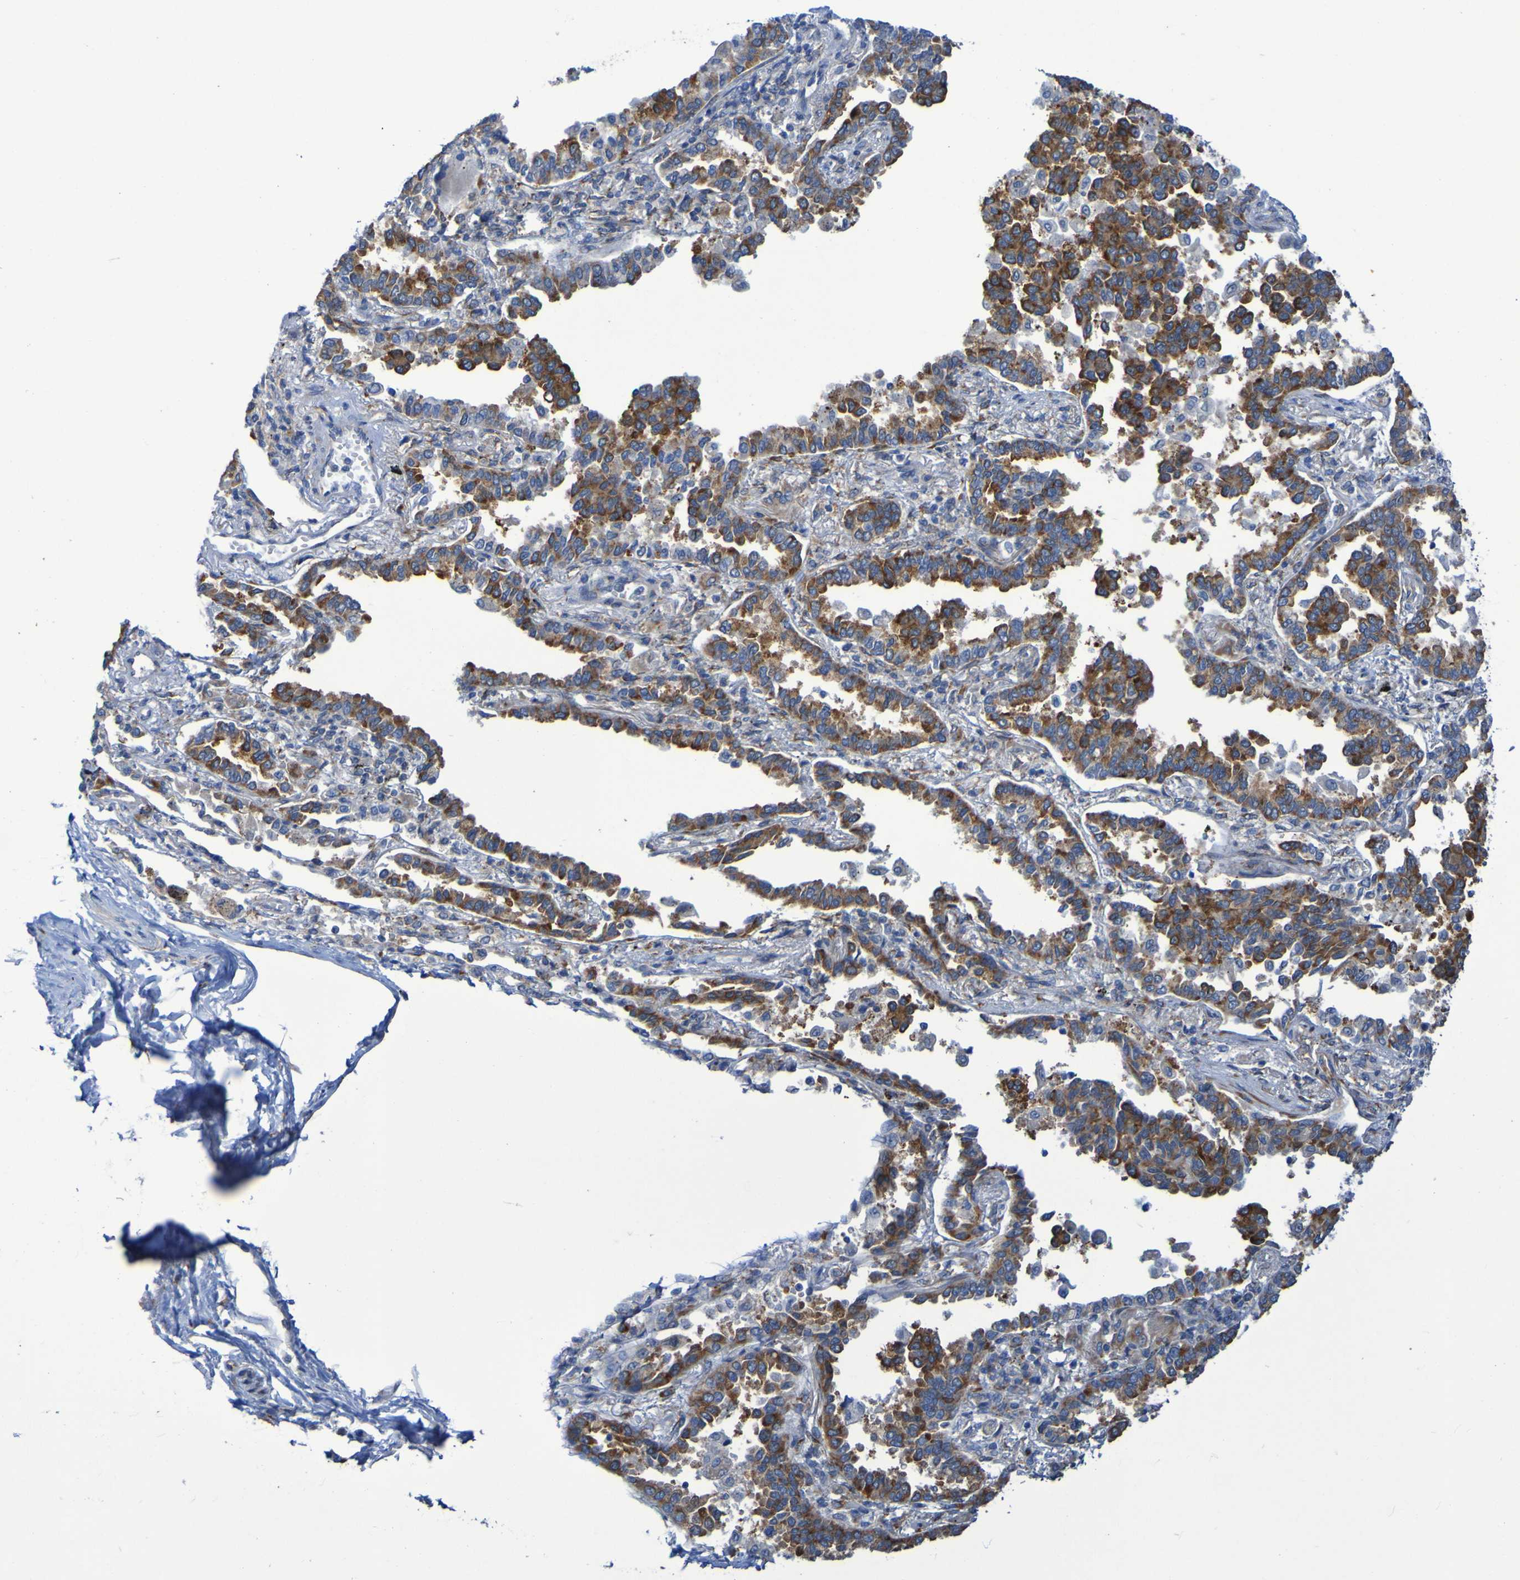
{"staining": {"intensity": "moderate", "quantity": ">75%", "location": "cytoplasmic/membranous"}, "tissue": "lung cancer", "cell_type": "Tumor cells", "image_type": "cancer", "snomed": [{"axis": "morphology", "description": "Normal tissue, NOS"}, {"axis": "morphology", "description": "Adenocarcinoma, NOS"}, {"axis": "topography", "description": "Lung"}], "caption": "Immunohistochemical staining of human adenocarcinoma (lung) shows medium levels of moderate cytoplasmic/membranous expression in approximately >75% of tumor cells.", "gene": "FKBP3", "patient": {"sex": "male", "age": 59}}